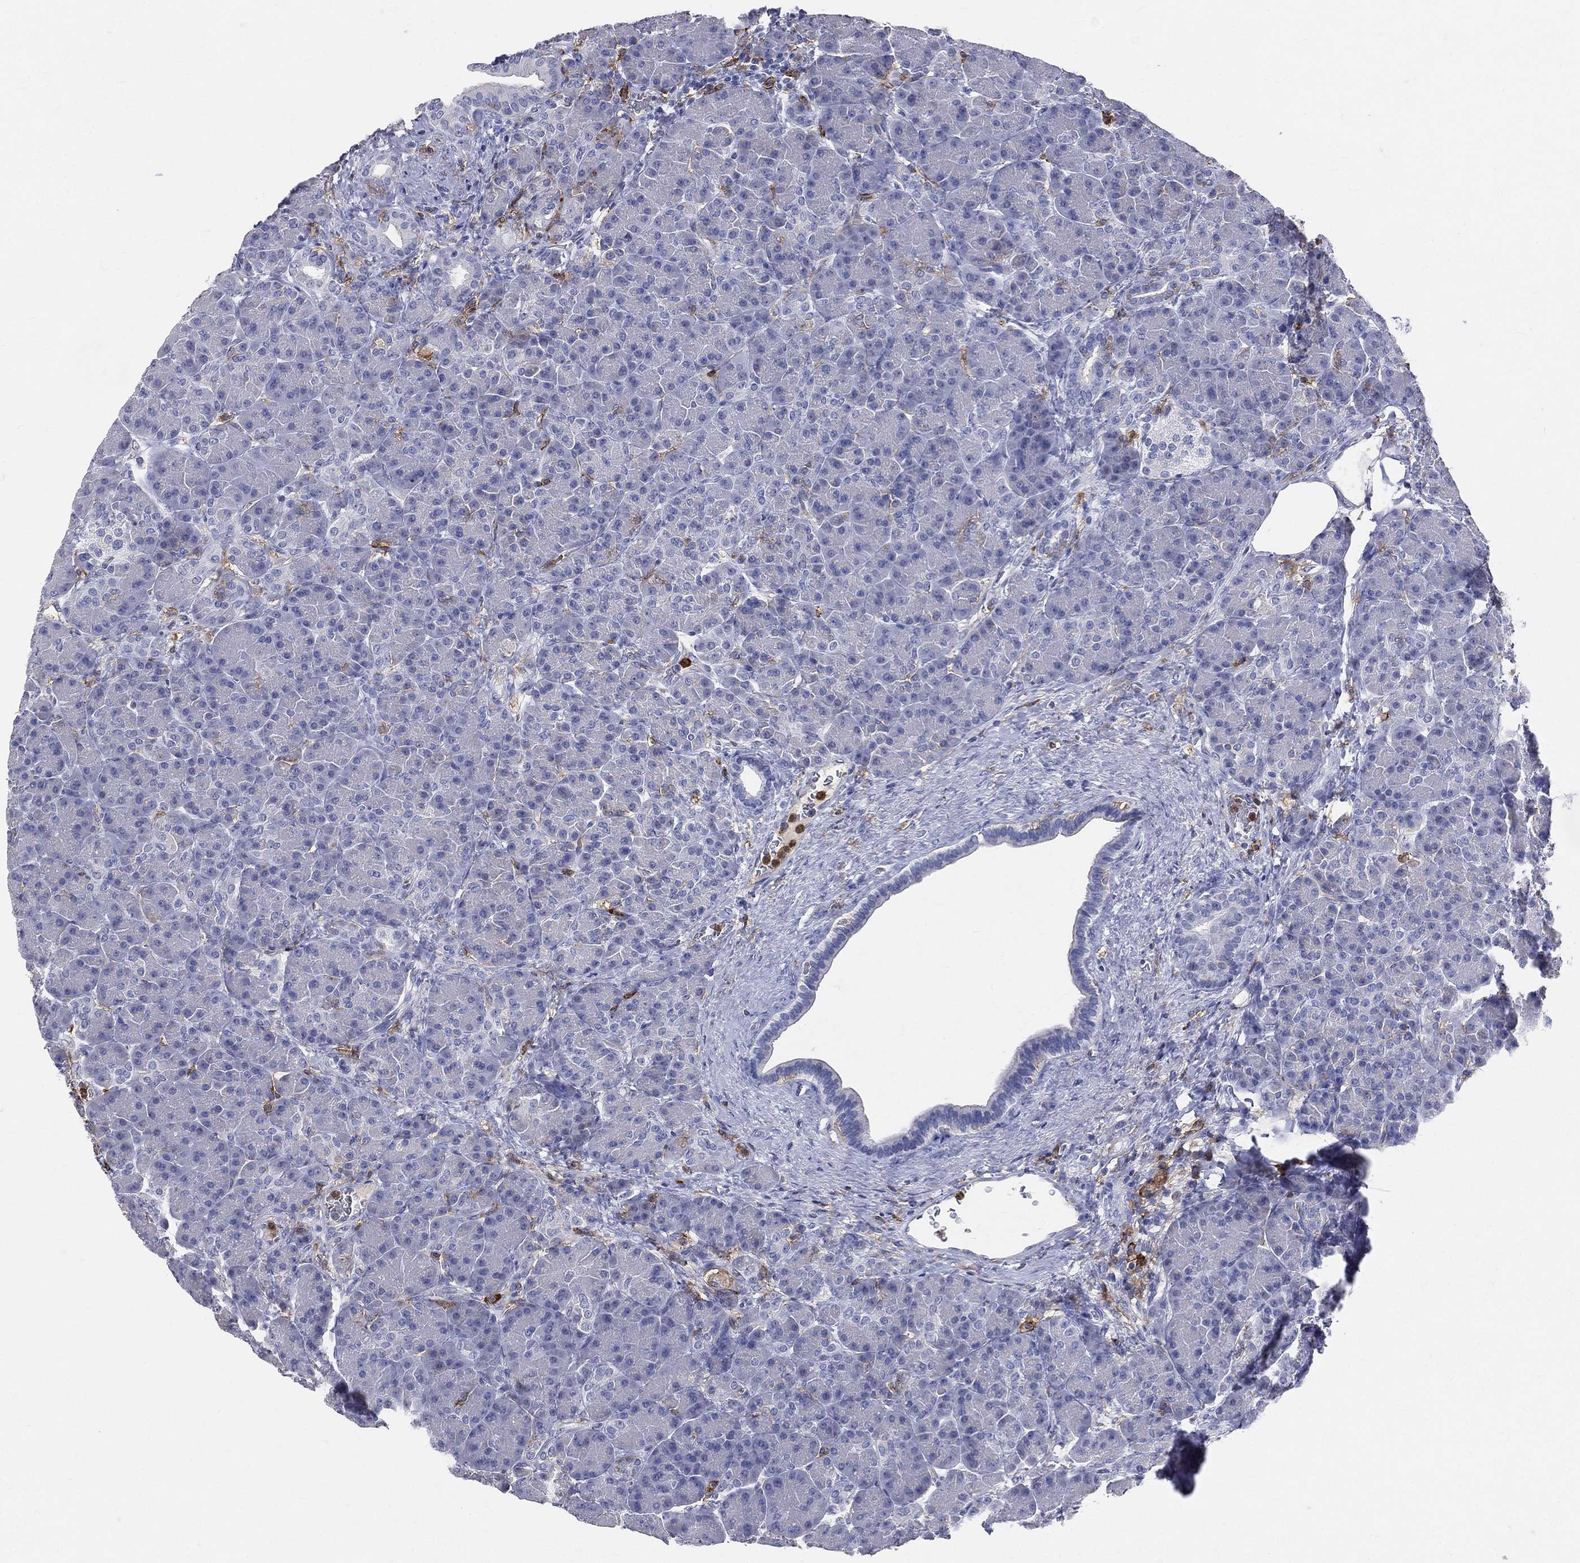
{"staining": {"intensity": "negative", "quantity": "none", "location": "none"}, "tissue": "pancreas", "cell_type": "Exocrine glandular cells", "image_type": "normal", "snomed": [{"axis": "morphology", "description": "Normal tissue, NOS"}, {"axis": "topography", "description": "Pancreas"}], "caption": "Immunohistochemical staining of normal pancreas shows no significant expression in exocrine glandular cells.", "gene": "CD33", "patient": {"sex": "female", "age": 63}}